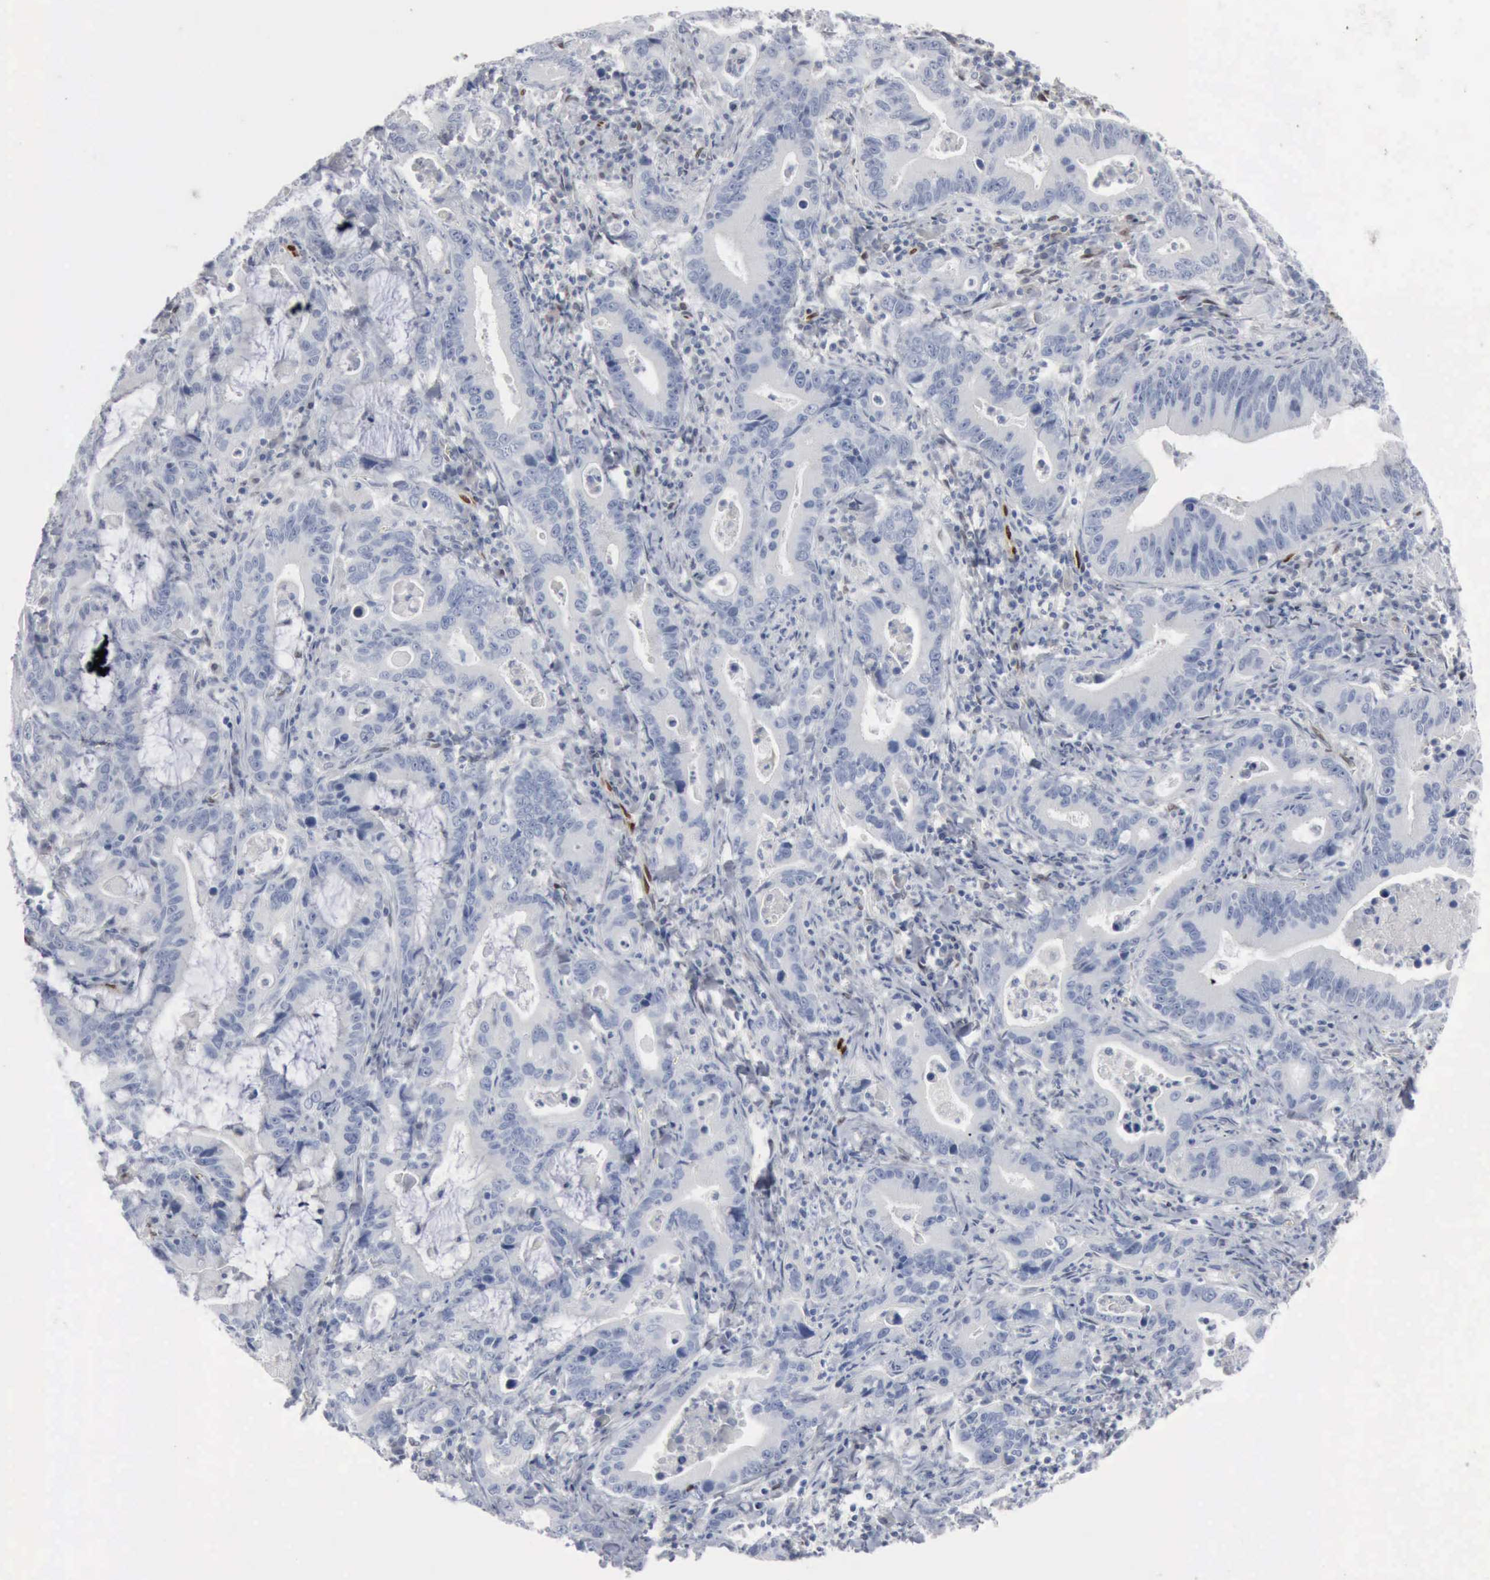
{"staining": {"intensity": "negative", "quantity": "none", "location": "none"}, "tissue": "stomach cancer", "cell_type": "Tumor cells", "image_type": "cancer", "snomed": [{"axis": "morphology", "description": "Adenocarcinoma, NOS"}, {"axis": "topography", "description": "Stomach, upper"}], "caption": "An IHC photomicrograph of stomach adenocarcinoma is shown. There is no staining in tumor cells of stomach adenocarcinoma.", "gene": "FGF2", "patient": {"sex": "male", "age": 63}}